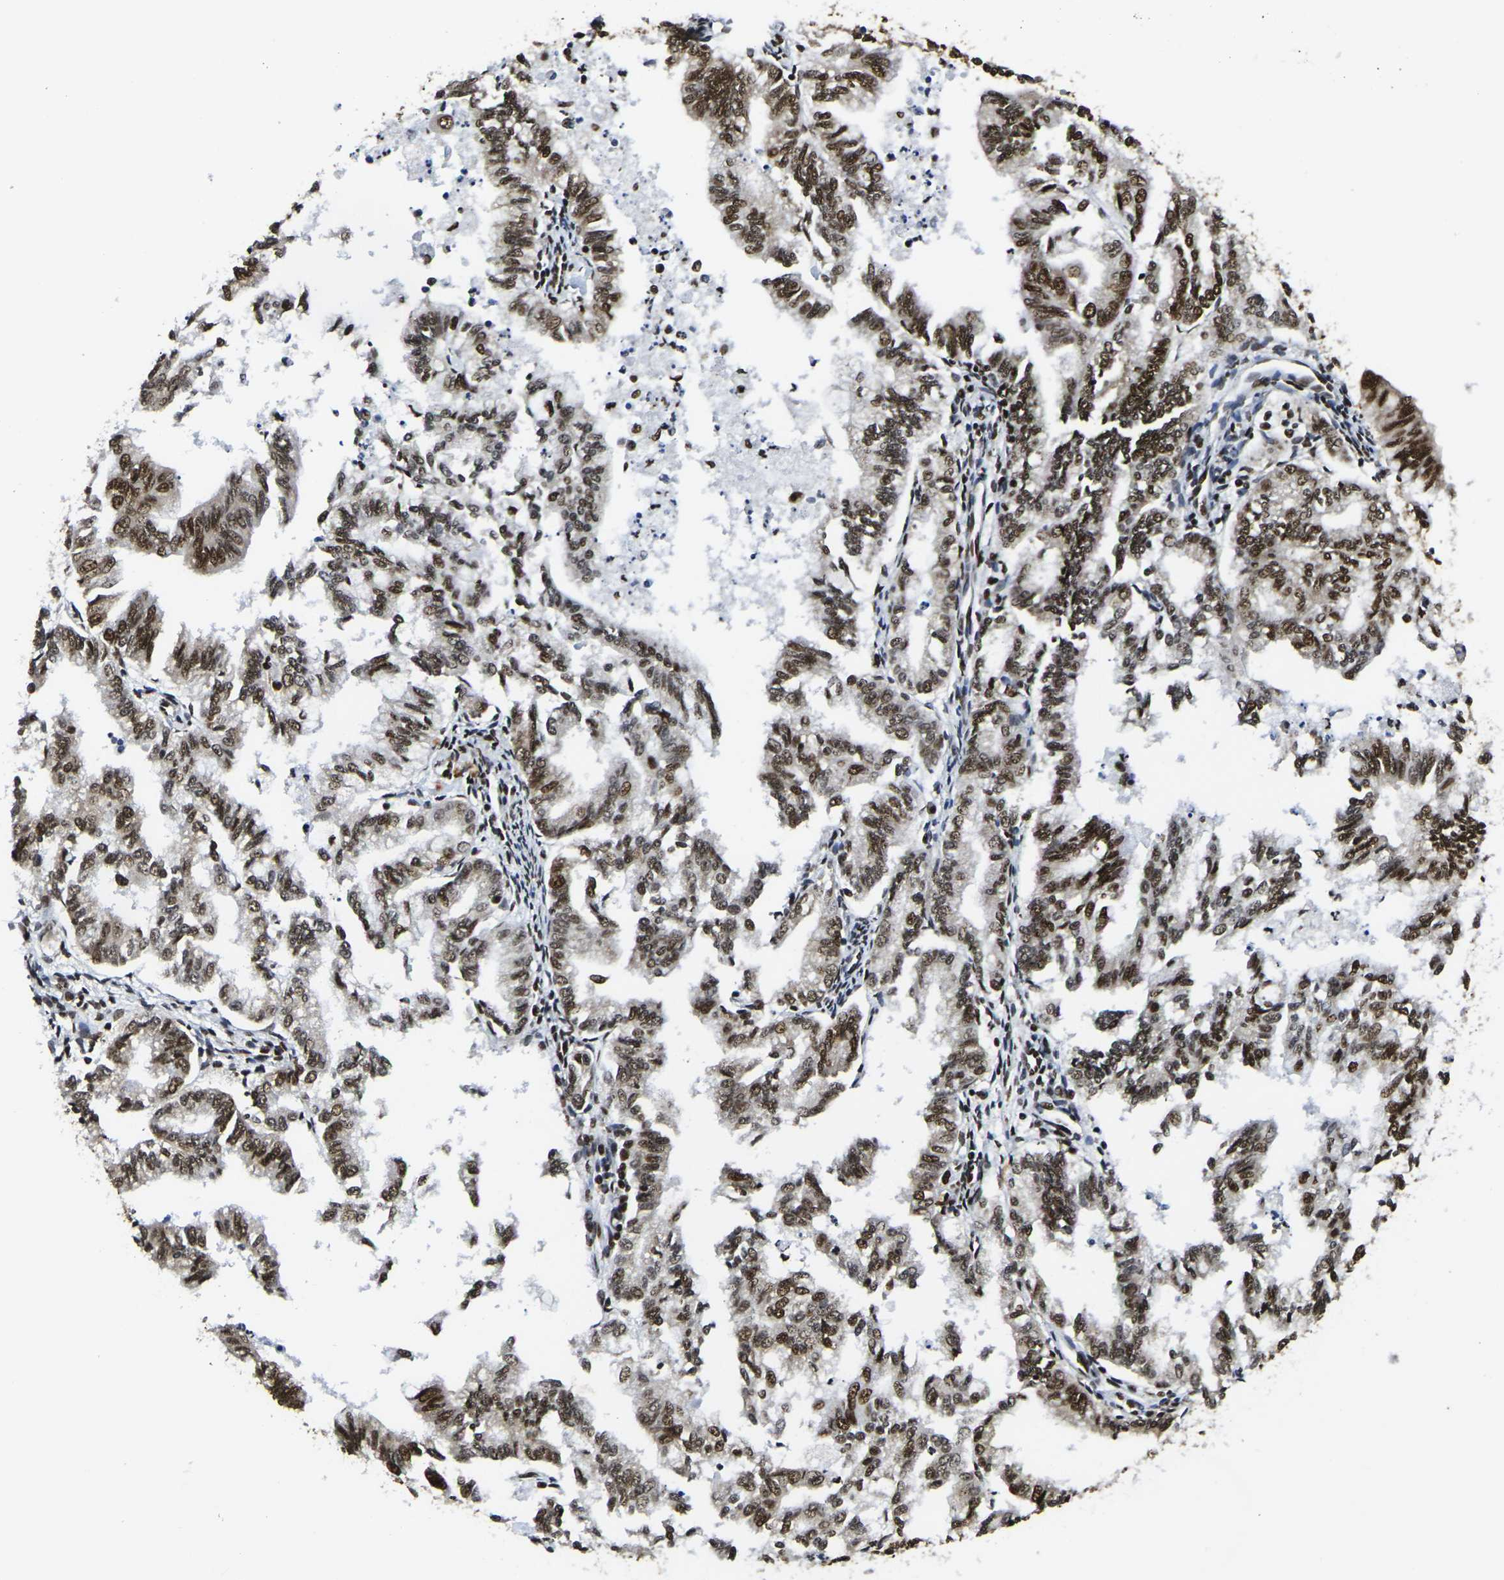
{"staining": {"intensity": "strong", "quantity": ">75%", "location": "nuclear"}, "tissue": "endometrial cancer", "cell_type": "Tumor cells", "image_type": "cancer", "snomed": [{"axis": "morphology", "description": "Necrosis, NOS"}, {"axis": "morphology", "description": "Adenocarcinoma, NOS"}, {"axis": "topography", "description": "Endometrium"}], "caption": "Immunohistochemical staining of human endometrial cancer (adenocarcinoma) reveals strong nuclear protein positivity in approximately >75% of tumor cells.", "gene": "SMARCC1", "patient": {"sex": "female", "age": 79}}